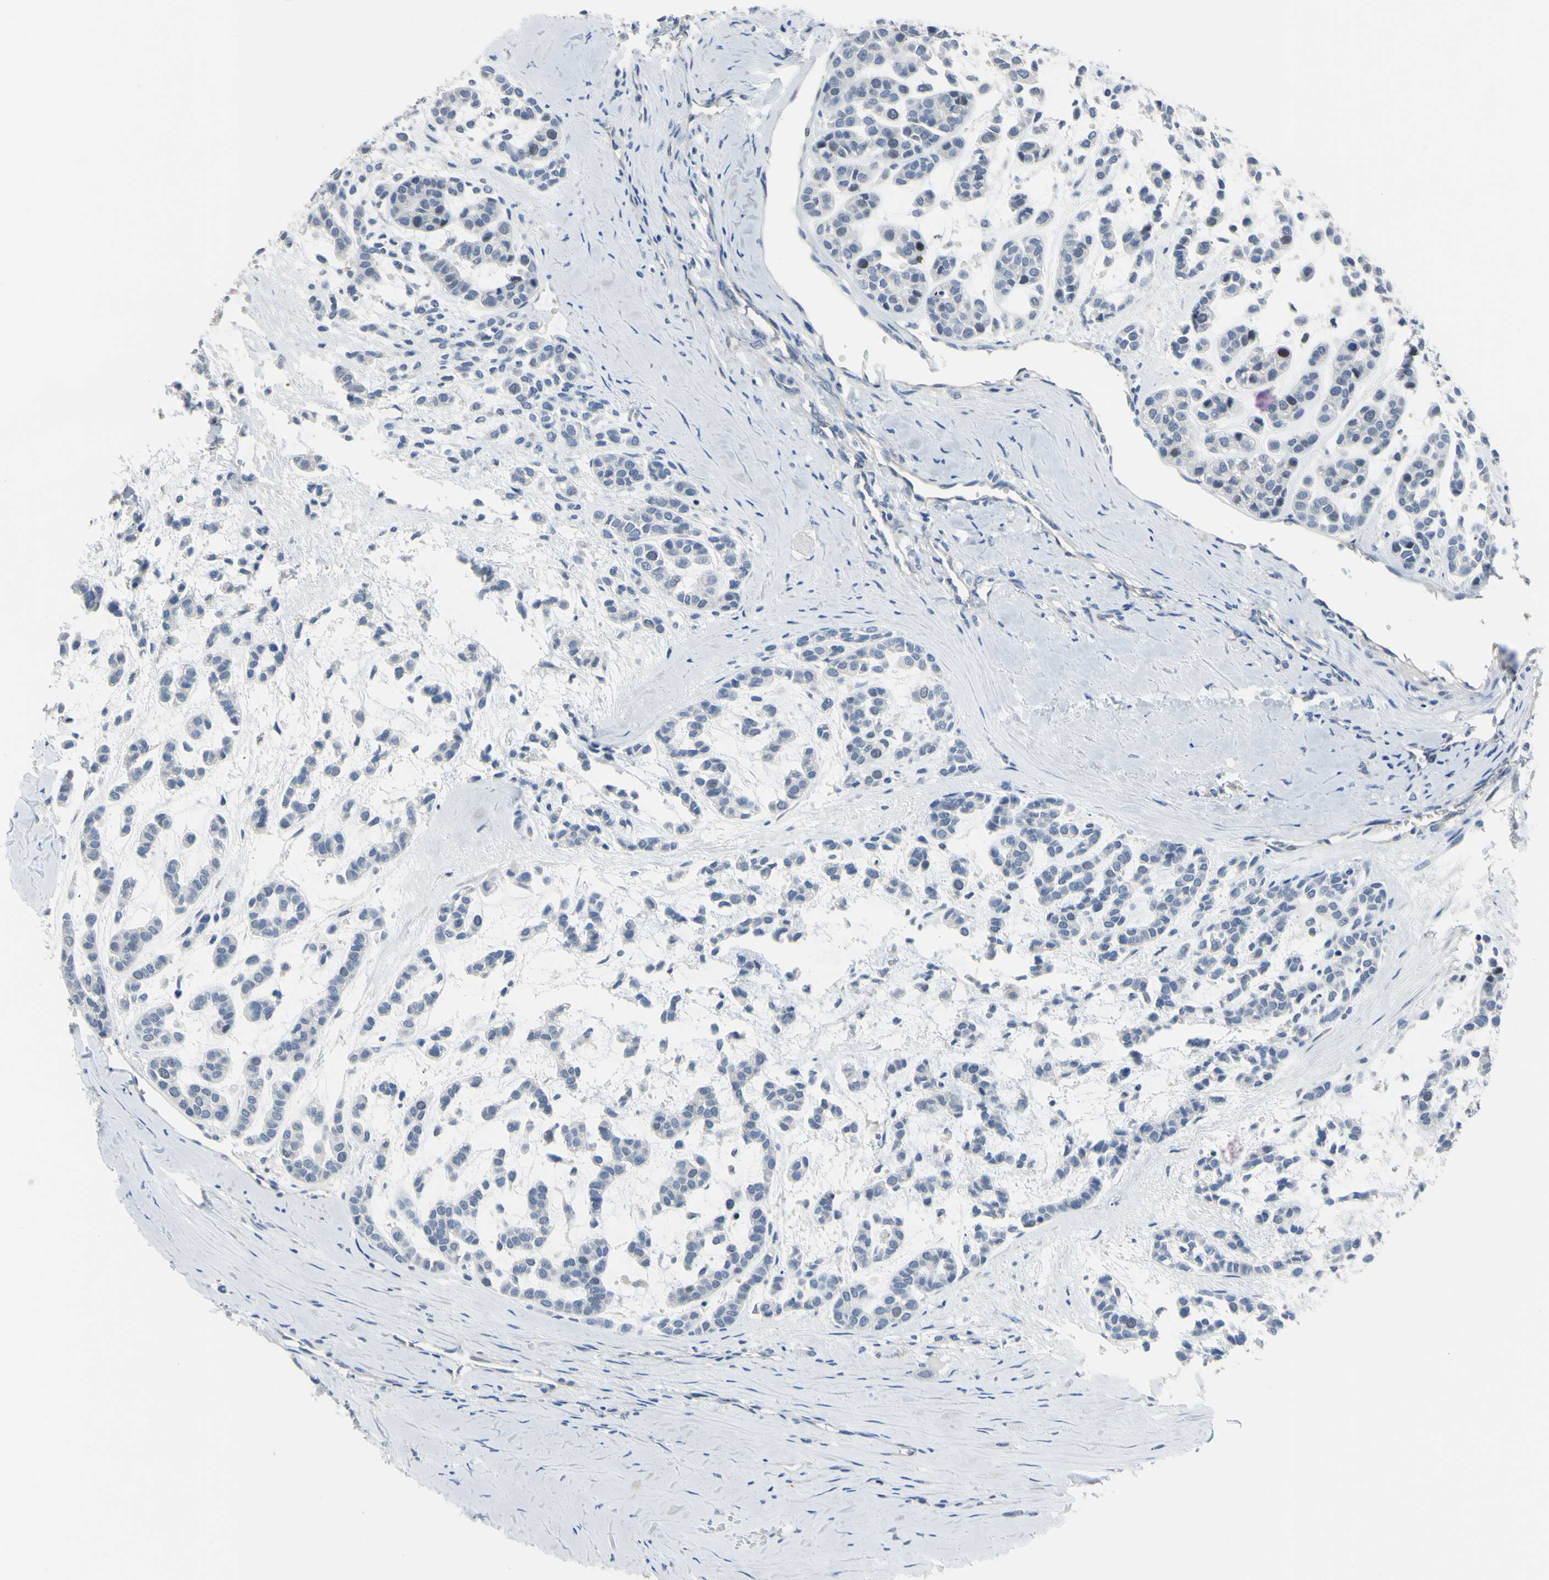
{"staining": {"intensity": "negative", "quantity": "none", "location": "none"}, "tissue": "head and neck cancer", "cell_type": "Tumor cells", "image_type": "cancer", "snomed": [{"axis": "morphology", "description": "Adenocarcinoma, NOS"}, {"axis": "morphology", "description": "Adenoma, NOS"}, {"axis": "topography", "description": "Head-Neck"}], "caption": "Immunohistochemistry of human adenocarcinoma (head and neck) shows no expression in tumor cells. (Brightfield microscopy of DAB immunohistochemistry (IHC) at high magnification).", "gene": "LHX9", "patient": {"sex": "female", "age": 55}}